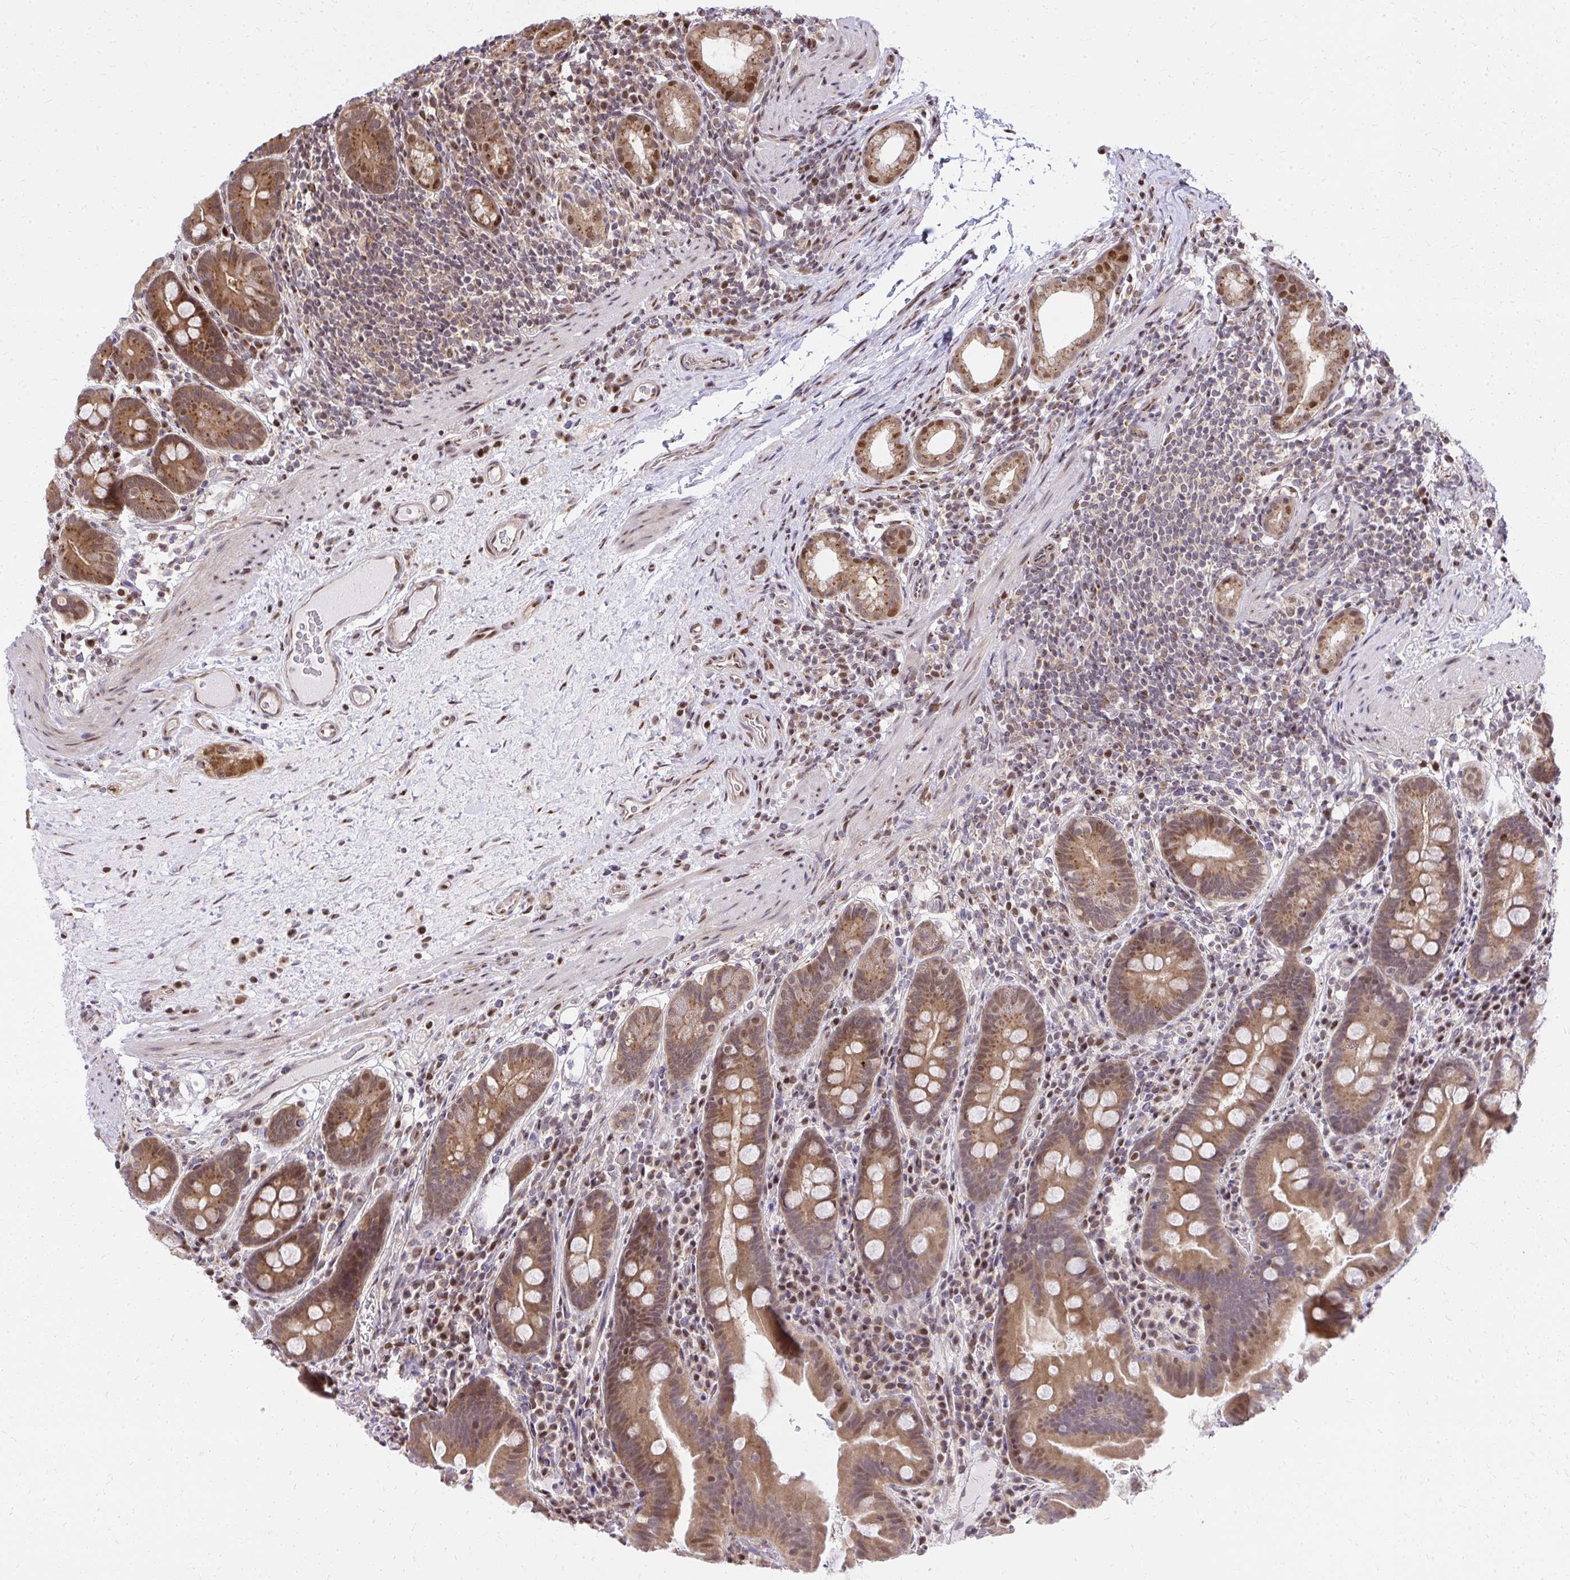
{"staining": {"intensity": "moderate", "quantity": ">75%", "location": "cytoplasmic/membranous,nuclear"}, "tissue": "small intestine", "cell_type": "Glandular cells", "image_type": "normal", "snomed": [{"axis": "morphology", "description": "Normal tissue, NOS"}, {"axis": "topography", "description": "Small intestine"}], "caption": "The immunohistochemical stain shows moderate cytoplasmic/membranous,nuclear expression in glandular cells of benign small intestine. The protein of interest is shown in brown color, while the nuclei are stained blue.", "gene": "PIGY", "patient": {"sex": "male", "age": 26}}